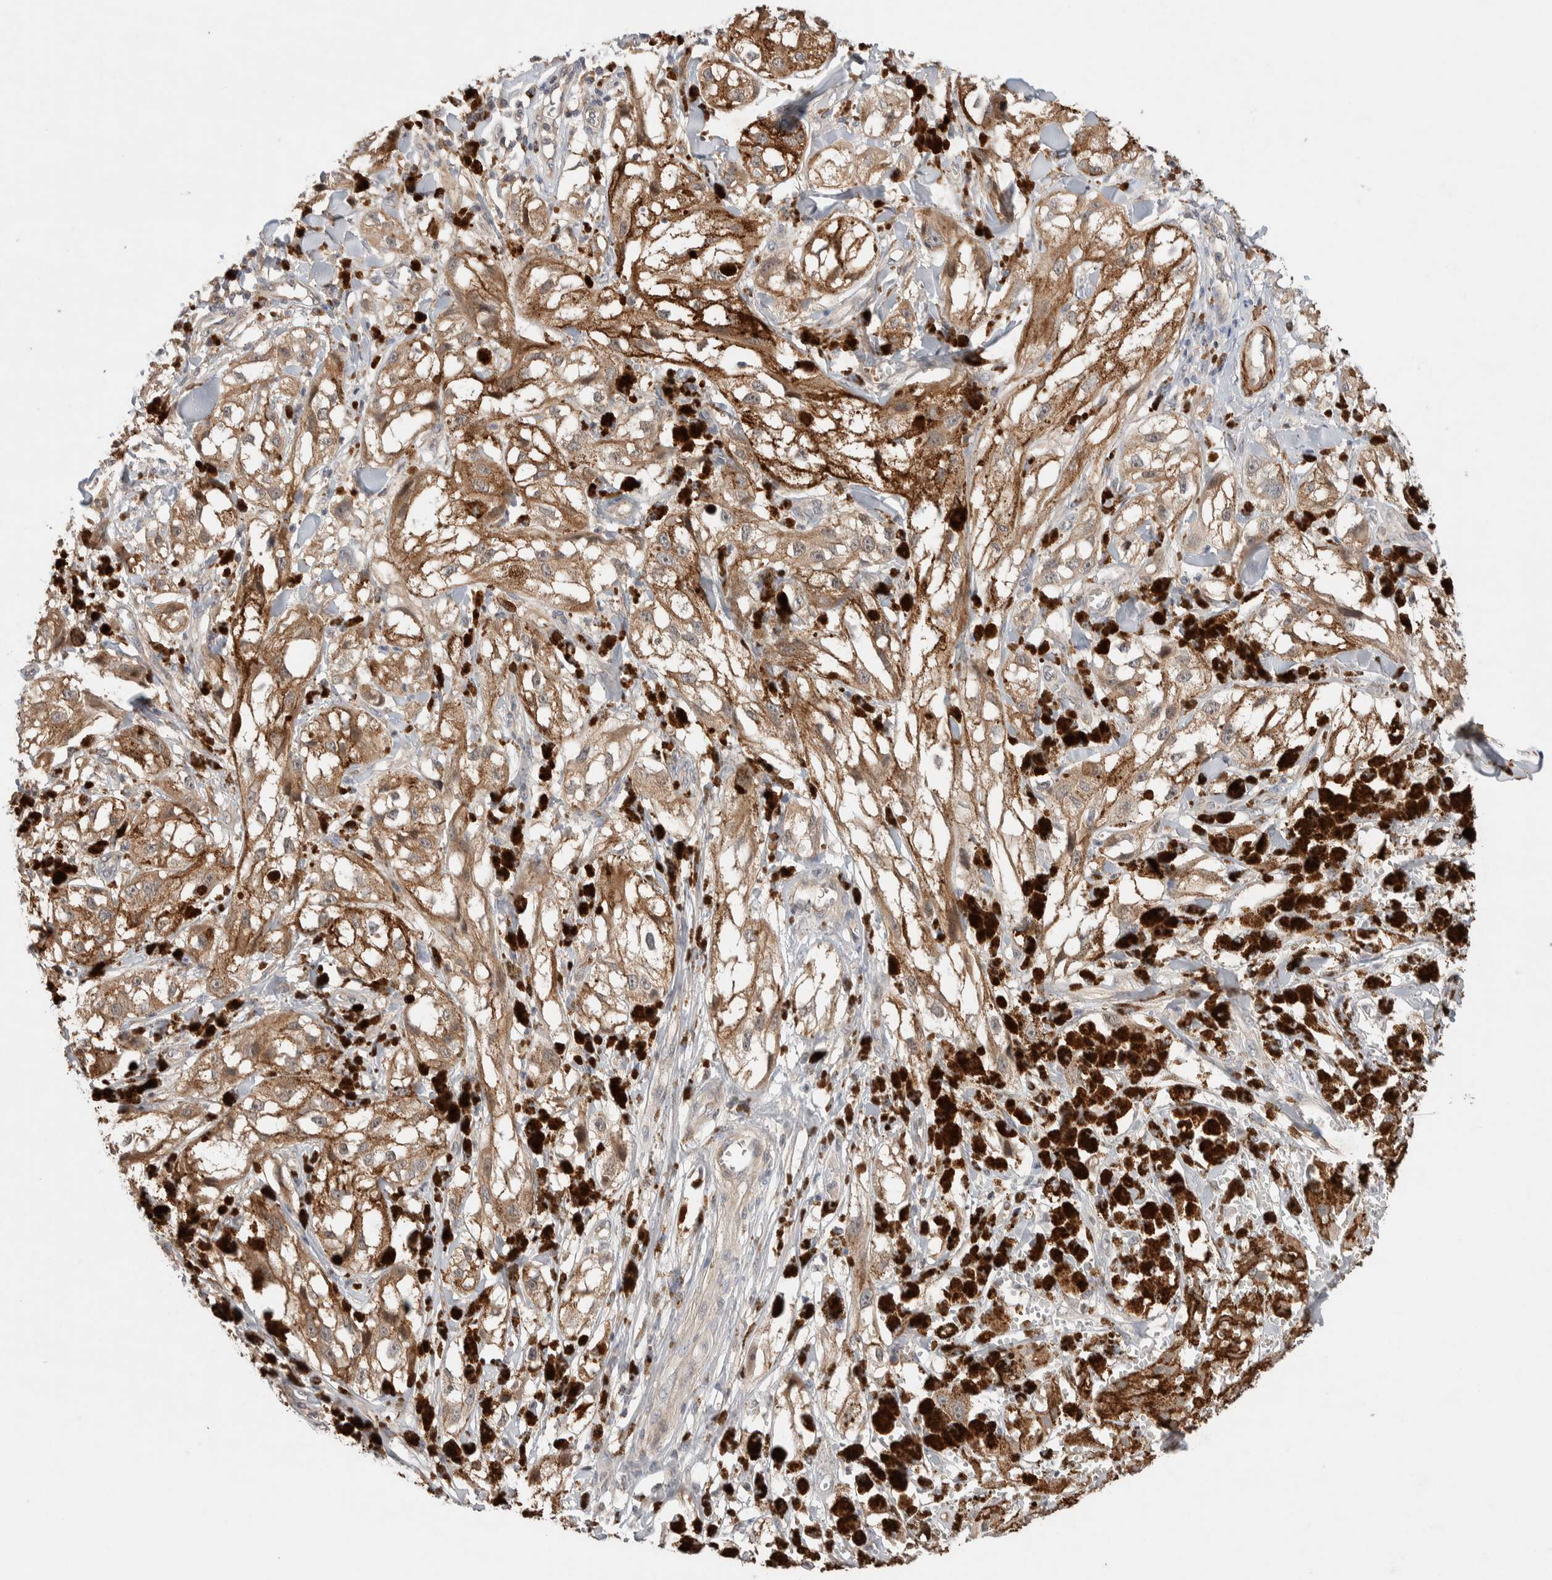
{"staining": {"intensity": "moderate", "quantity": ">75%", "location": "cytoplasmic/membranous"}, "tissue": "melanoma", "cell_type": "Tumor cells", "image_type": "cancer", "snomed": [{"axis": "morphology", "description": "Malignant melanoma, NOS"}, {"axis": "topography", "description": "Skin"}], "caption": "This is a photomicrograph of IHC staining of melanoma, which shows moderate staining in the cytoplasmic/membranous of tumor cells.", "gene": "WDR91", "patient": {"sex": "male", "age": 88}}